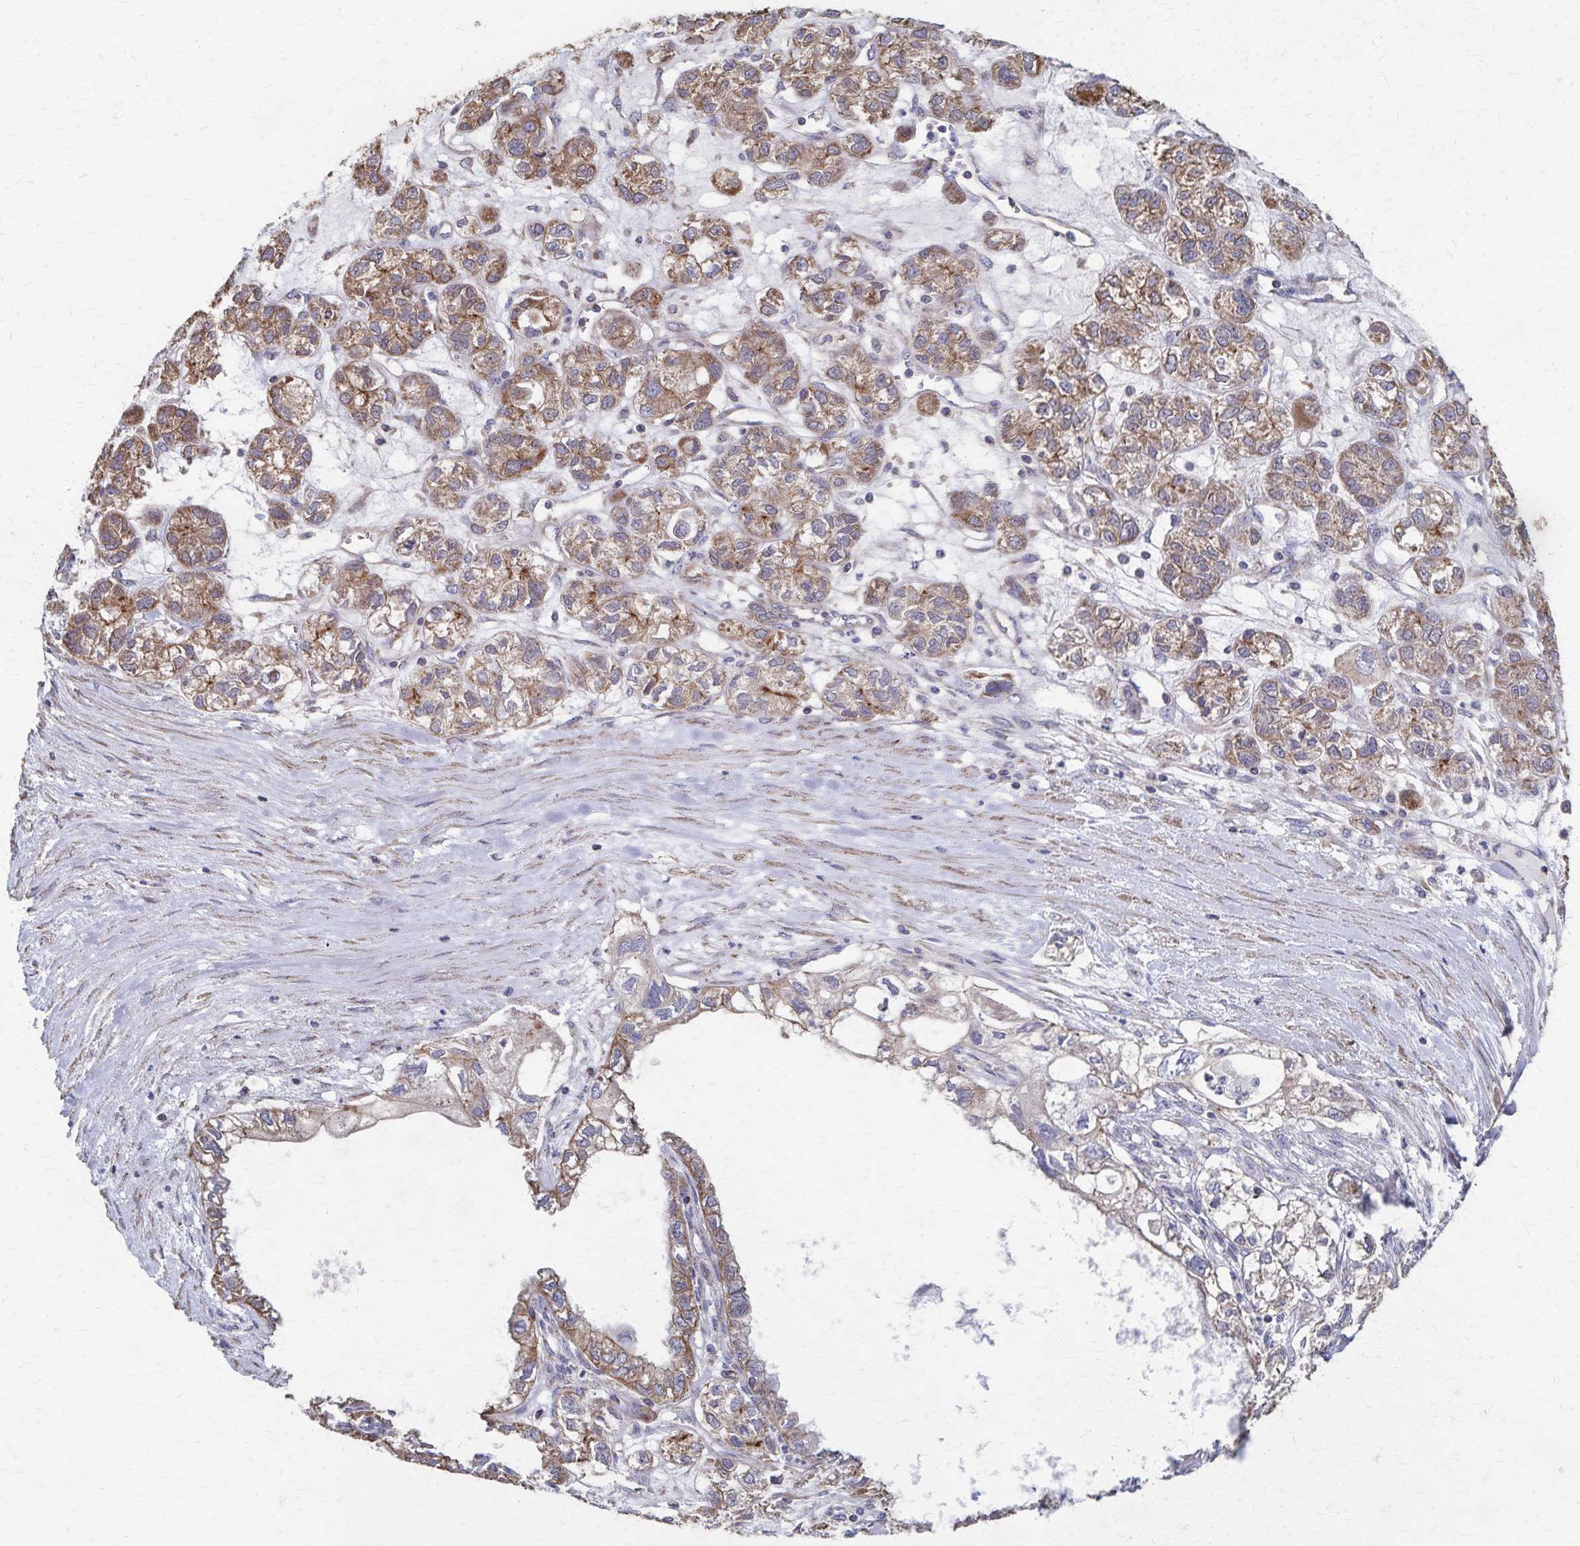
{"staining": {"intensity": "moderate", "quantity": ">75%", "location": "cytoplasmic/membranous"}, "tissue": "ovarian cancer", "cell_type": "Tumor cells", "image_type": "cancer", "snomed": [{"axis": "morphology", "description": "Carcinoma, endometroid"}, {"axis": "topography", "description": "Ovary"}], "caption": "Ovarian endometroid carcinoma was stained to show a protein in brown. There is medium levels of moderate cytoplasmic/membranous positivity in approximately >75% of tumor cells. (DAB (3,3'-diaminobenzidine) IHC, brown staining for protein, blue staining for nuclei).", "gene": "PGAP2", "patient": {"sex": "female", "age": 64}}